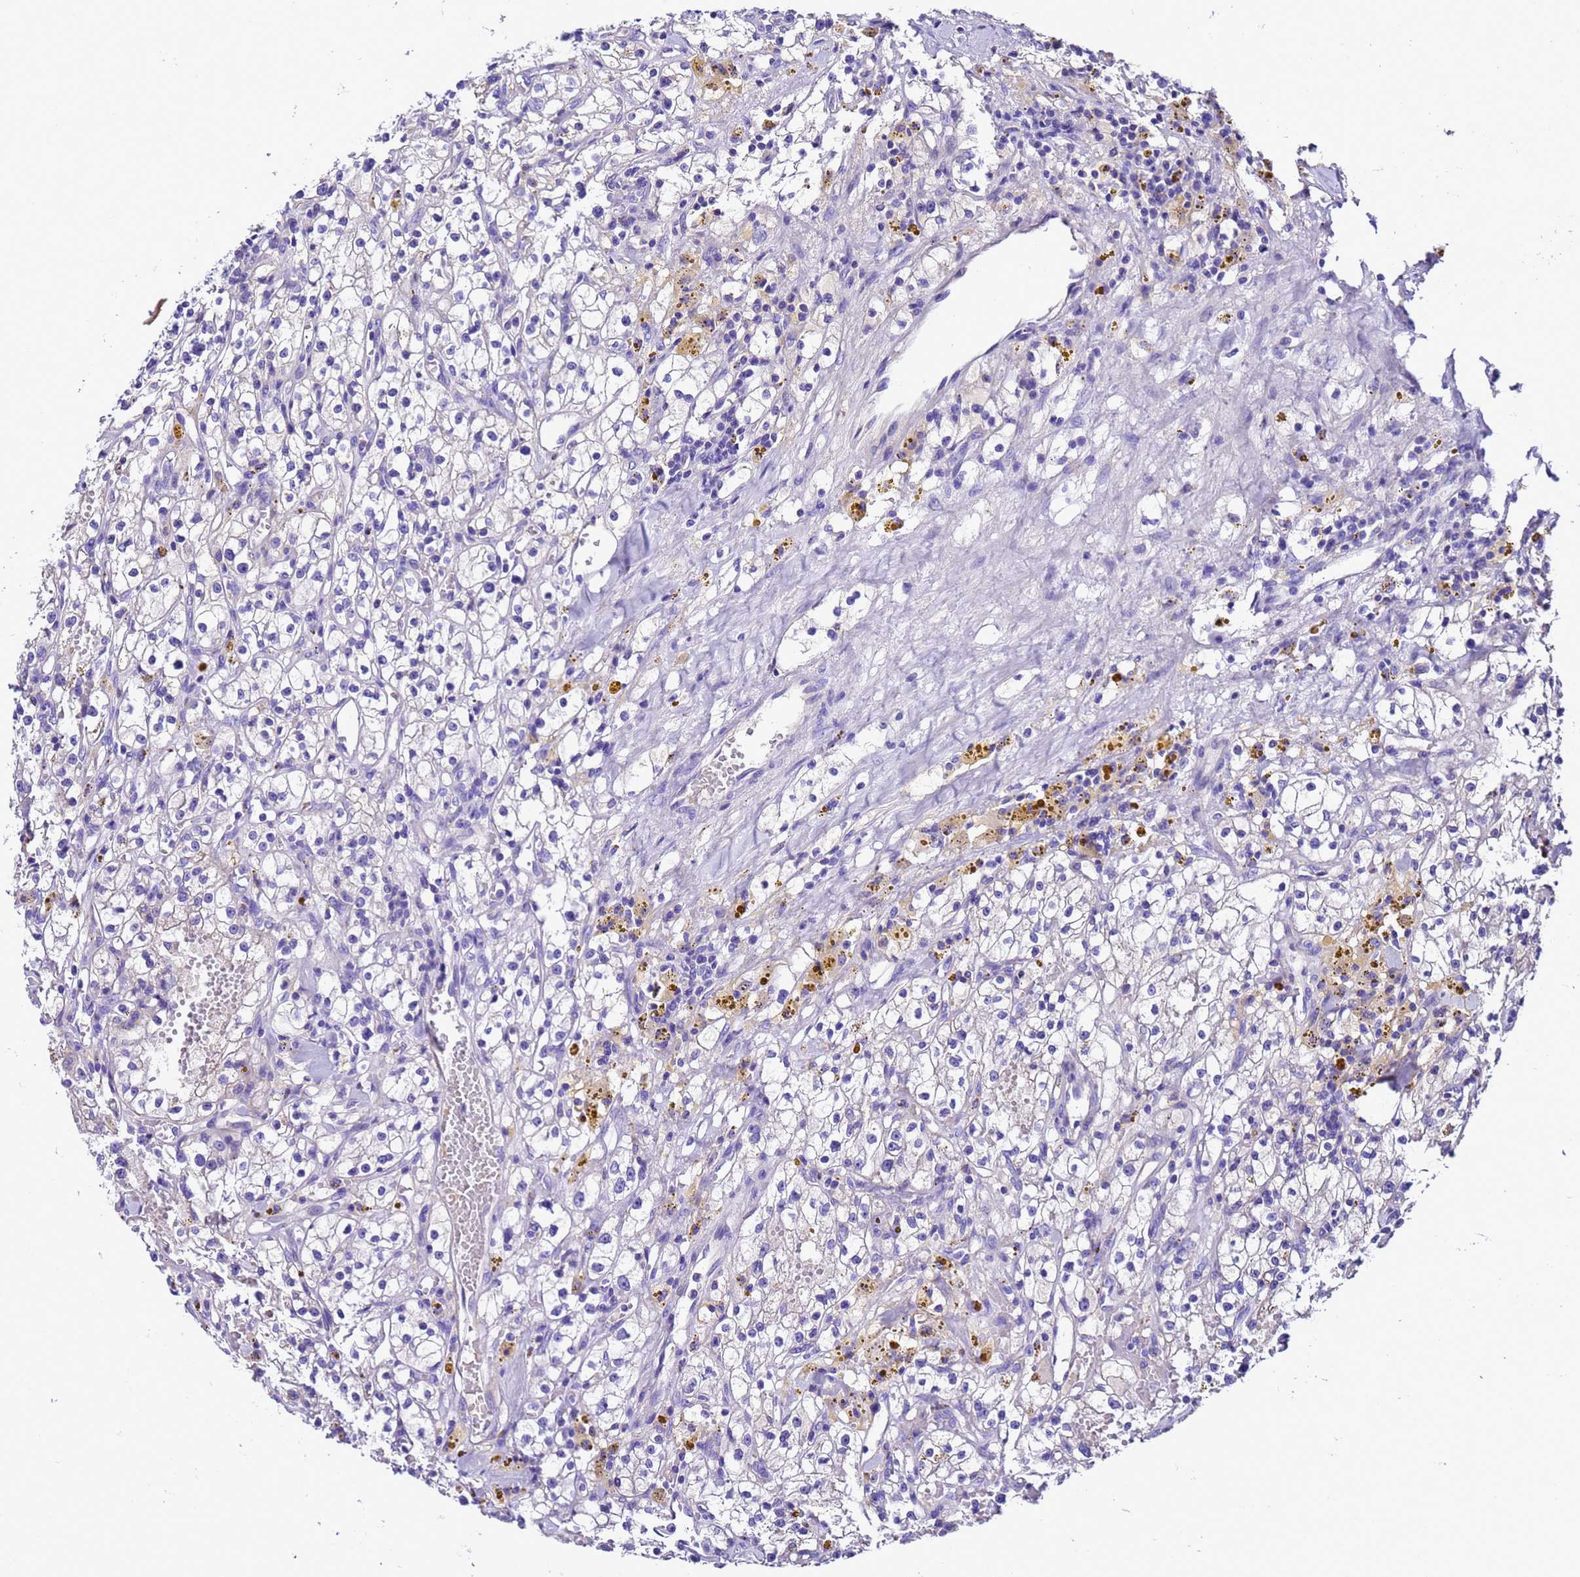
{"staining": {"intensity": "negative", "quantity": "none", "location": "none"}, "tissue": "renal cancer", "cell_type": "Tumor cells", "image_type": "cancer", "snomed": [{"axis": "morphology", "description": "Adenocarcinoma, NOS"}, {"axis": "topography", "description": "Kidney"}], "caption": "This is an immunohistochemistry histopathology image of renal cancer (adenocarcinoma). There is no expression in tumor cells.", "gene": "UGT2A1", "patient": {"sex": "male", "age": 56}}